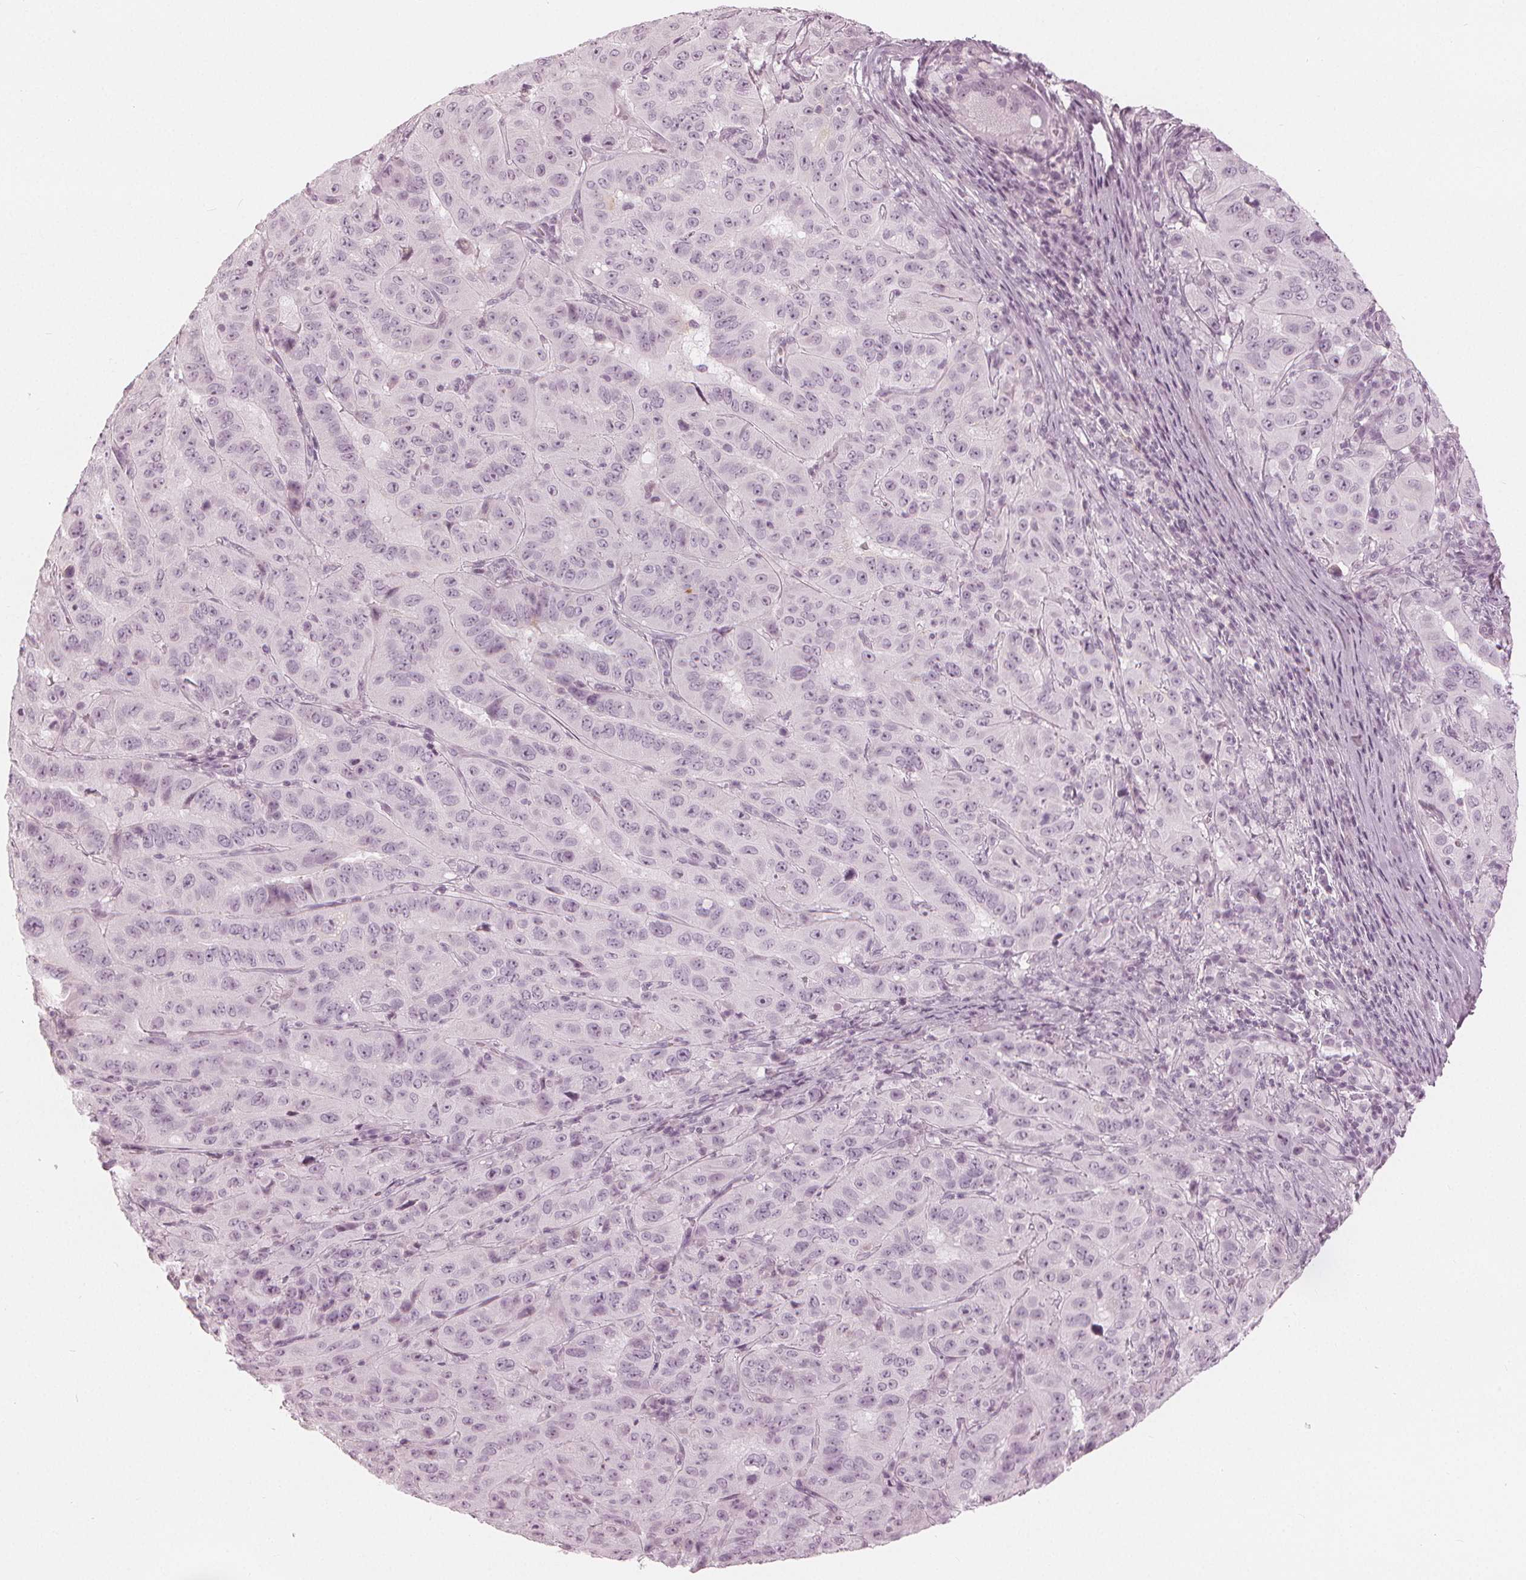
{"staining": {"intensity": "negative", "quantity": "none", "location": "none"}, "tissue": "pancreatic cancer", "cell_type": "Tumor cells", "image_type": "cancer", "snomed": [{"axis": "morphology", "description": "Adenocarcinoma, NOS"}, {"axis": "topography", "description": "Pancreas"}], "caption": "Immunohistochemistry photomicrograph of neoplastic tissue: human pancreatic adenocarcinoma stained with DAB (3,3'-diaminobenzidine) displays no significant protein expression in tumor cells.", "gene": "PAEP", "patient": {"sex": "male", "age": 63}}